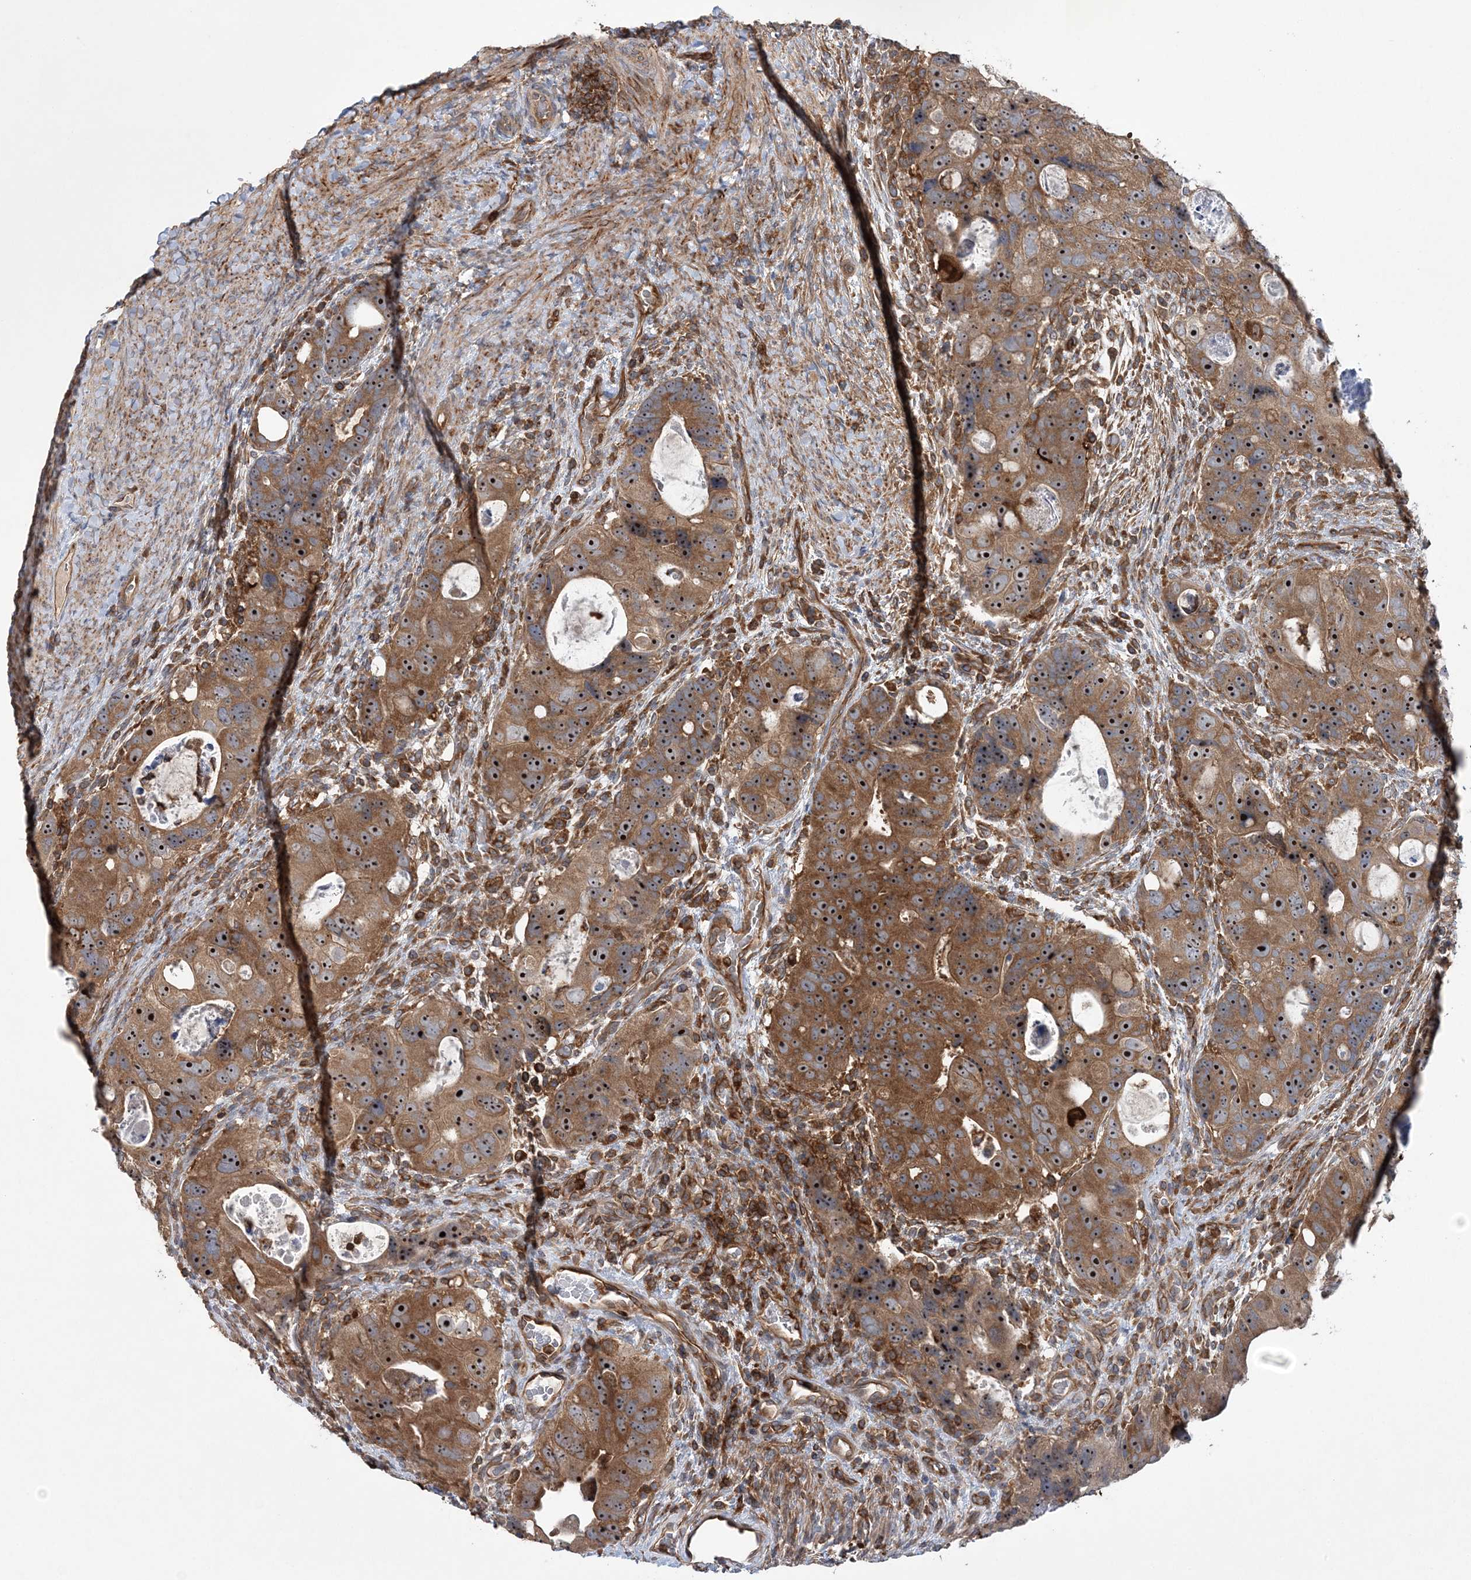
{"staining": {"intensity": "moderate", "quantity": ">75%", "location": "cytoplasmic/membranous,nuclear"}, "tissue": "colorectal cancer", "cell_type": "Tumor cells", "image_type": "cancer", "snomed": [{"axis": "morphology", "description": "Adenocarcinoma, NOS"}, {"axis": "topography", "description": "Rectum"}], "caption": "A brown stain highlights moderate cytoplasmic/membranous and nuclear positivity of a protein in human colorectal cancer (adenocarcinoma) tumor cells. (DAB (3,3'-diaminobenzidine) IHC, brown staining for protein, blue staining for nuclei).", "gene": "ACAP2", "patient": {"sex": "male", "age": 59}}